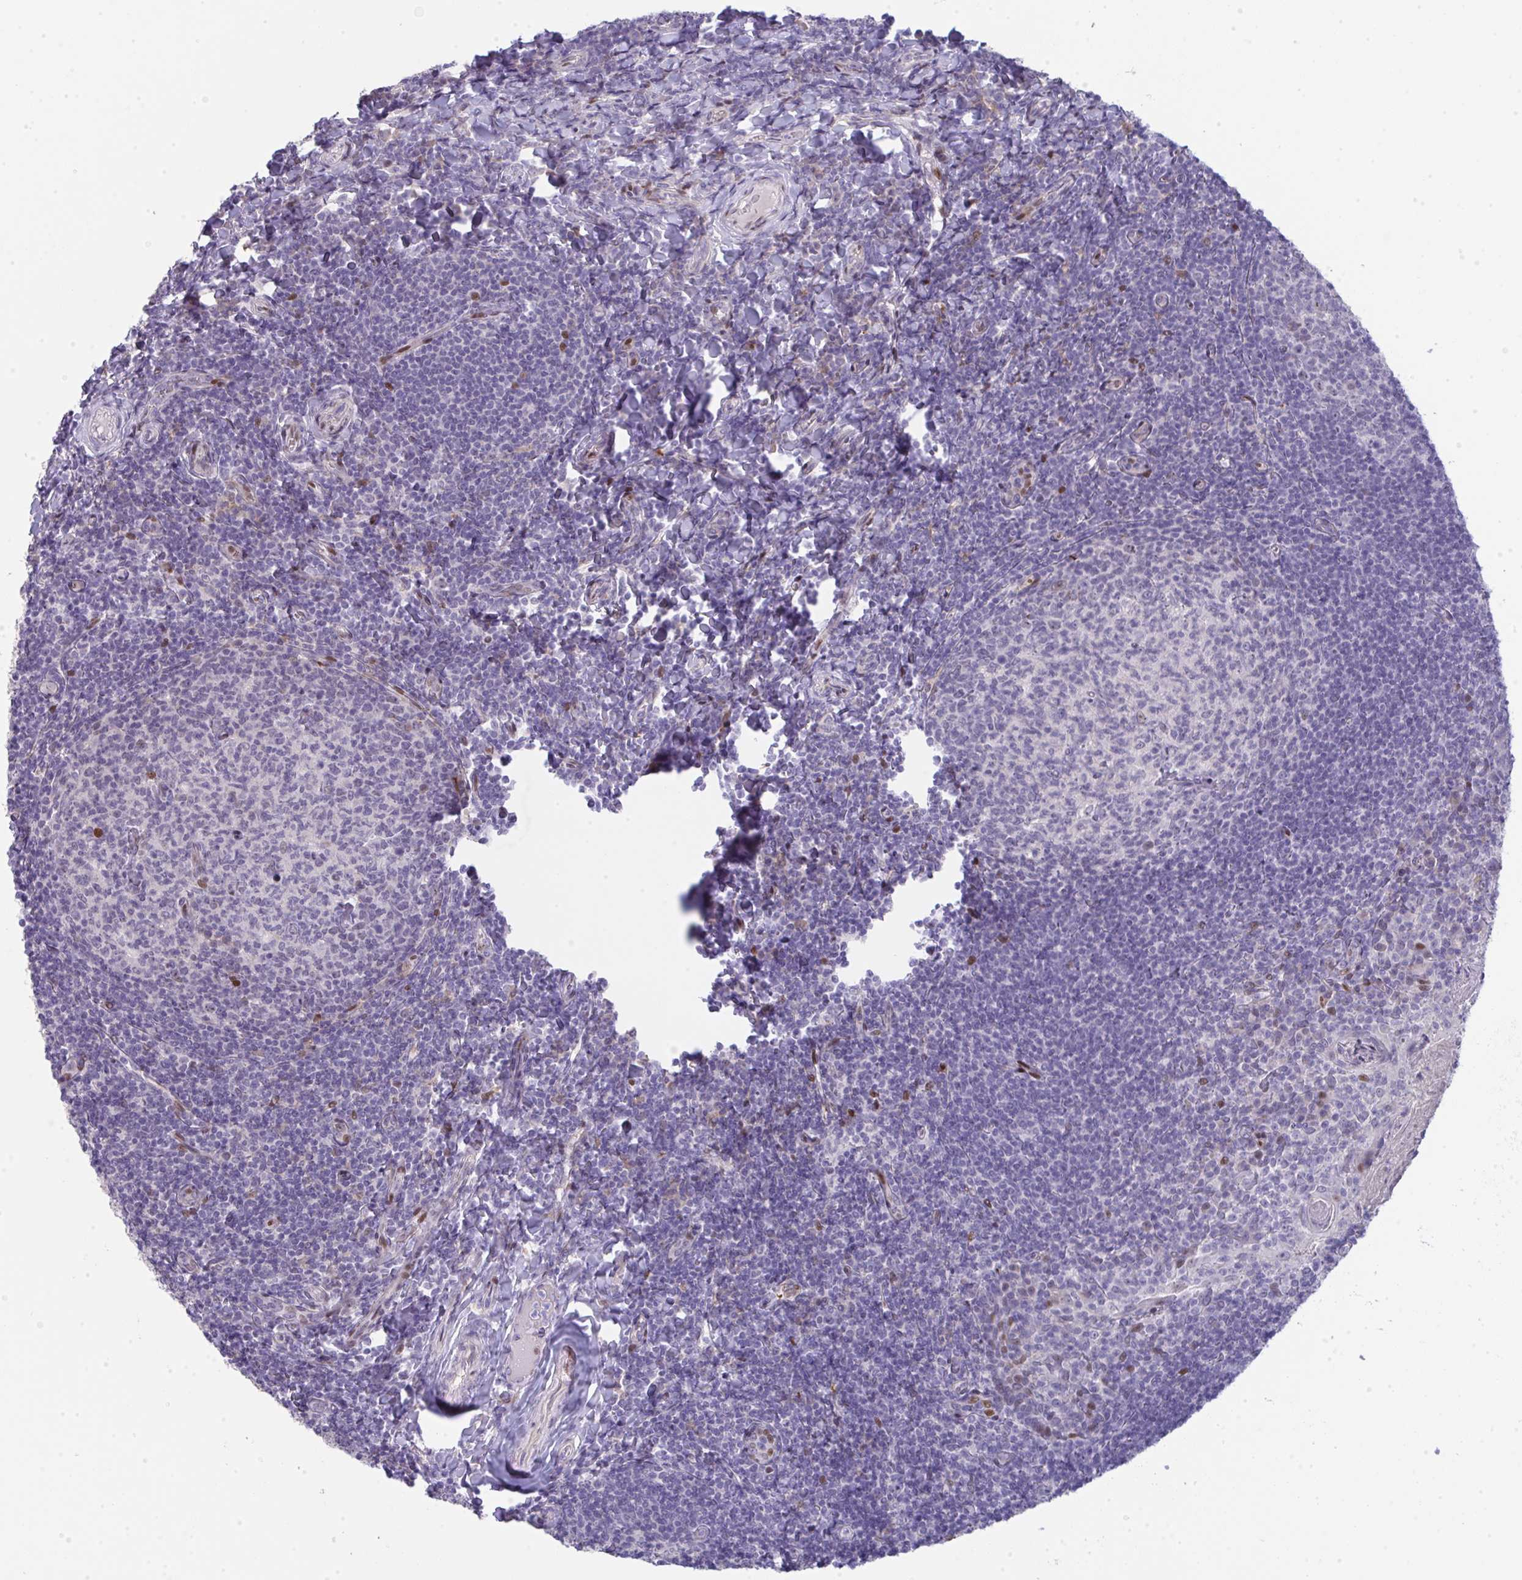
{"staining": {"intensity": "moderate", "quantity": "<25%", "location": "nuclear"}, "tissue": "tonsil", "cell_type": "Germinal center cells", "image_type": "normal", "snomed": [{"axis": "morphology", "description": "Normal tissue, NOS"}, {"axis": "topography", "description": "Tonsil"}], "caption": "Germinal center cells reveal moderate nuclear expression in approximately <25% of cells in normal tonsil. Immunohistochemistry stains the protein in brown and the nuclei are stained blue.", "gene": "GALNT16", "patient": {"sex": "female", "age": 10}}